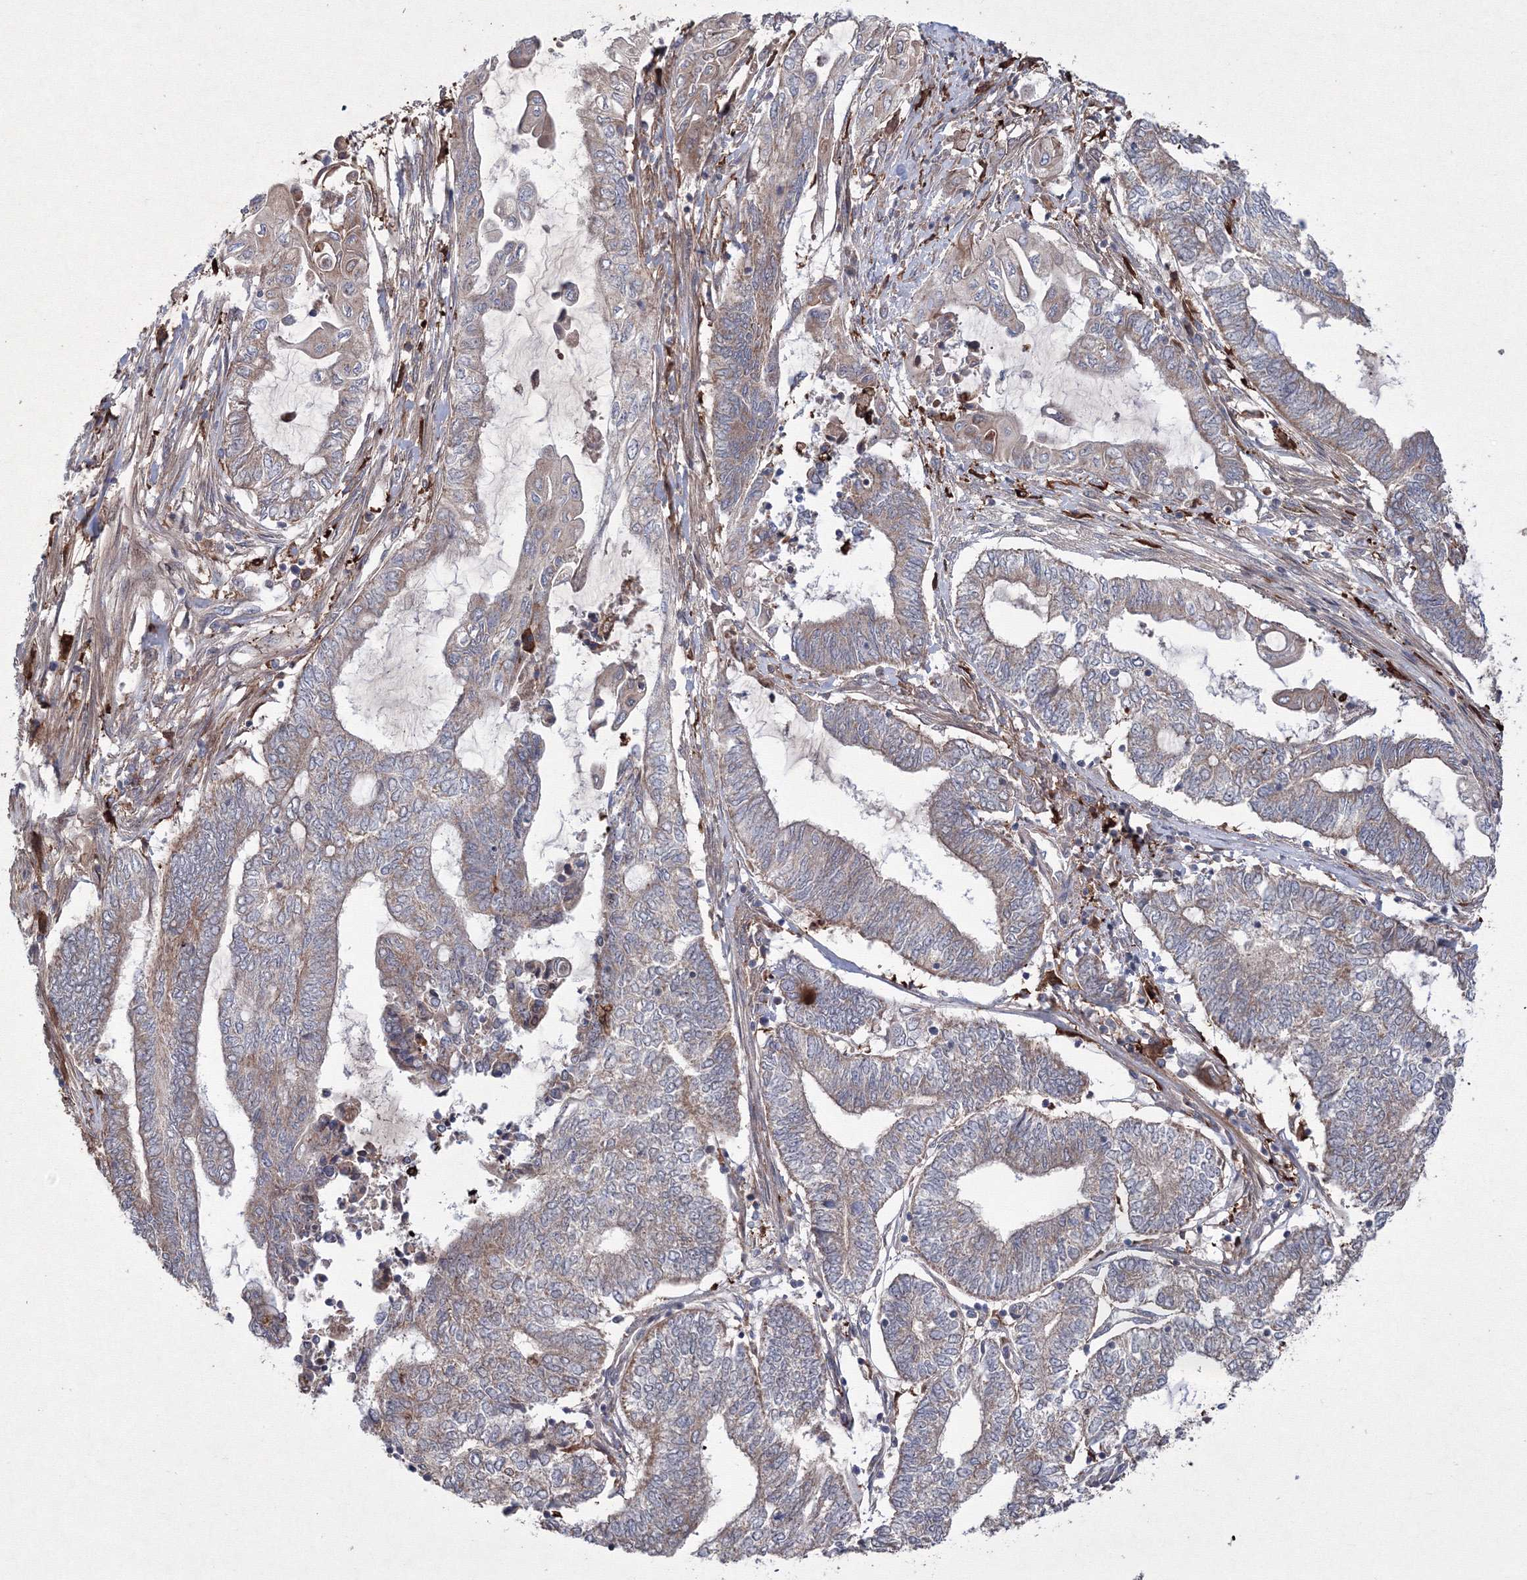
{"staining": {"intensity": "weak", "quantity": "25%-75%", "location": "cytoplasmic/membranous"}, "tissue": "endometrial cancer", "cell_type": "Tumor cells", "image_type": "cancer", "snomed": [{"axis": "morphology", "description": "Adenocarcinoma, NOS"}, {"axis": "topography", "description": "Uterus"}, {"axis": "topography", "description": "Endometrium"}], "caption": "Adenocarcinoma (endometrial) stained with a protein marker exhibits weak staining in tumor cells.", "gene": "RANBP3L", "patient": {"sex": "female", "age": 70}}